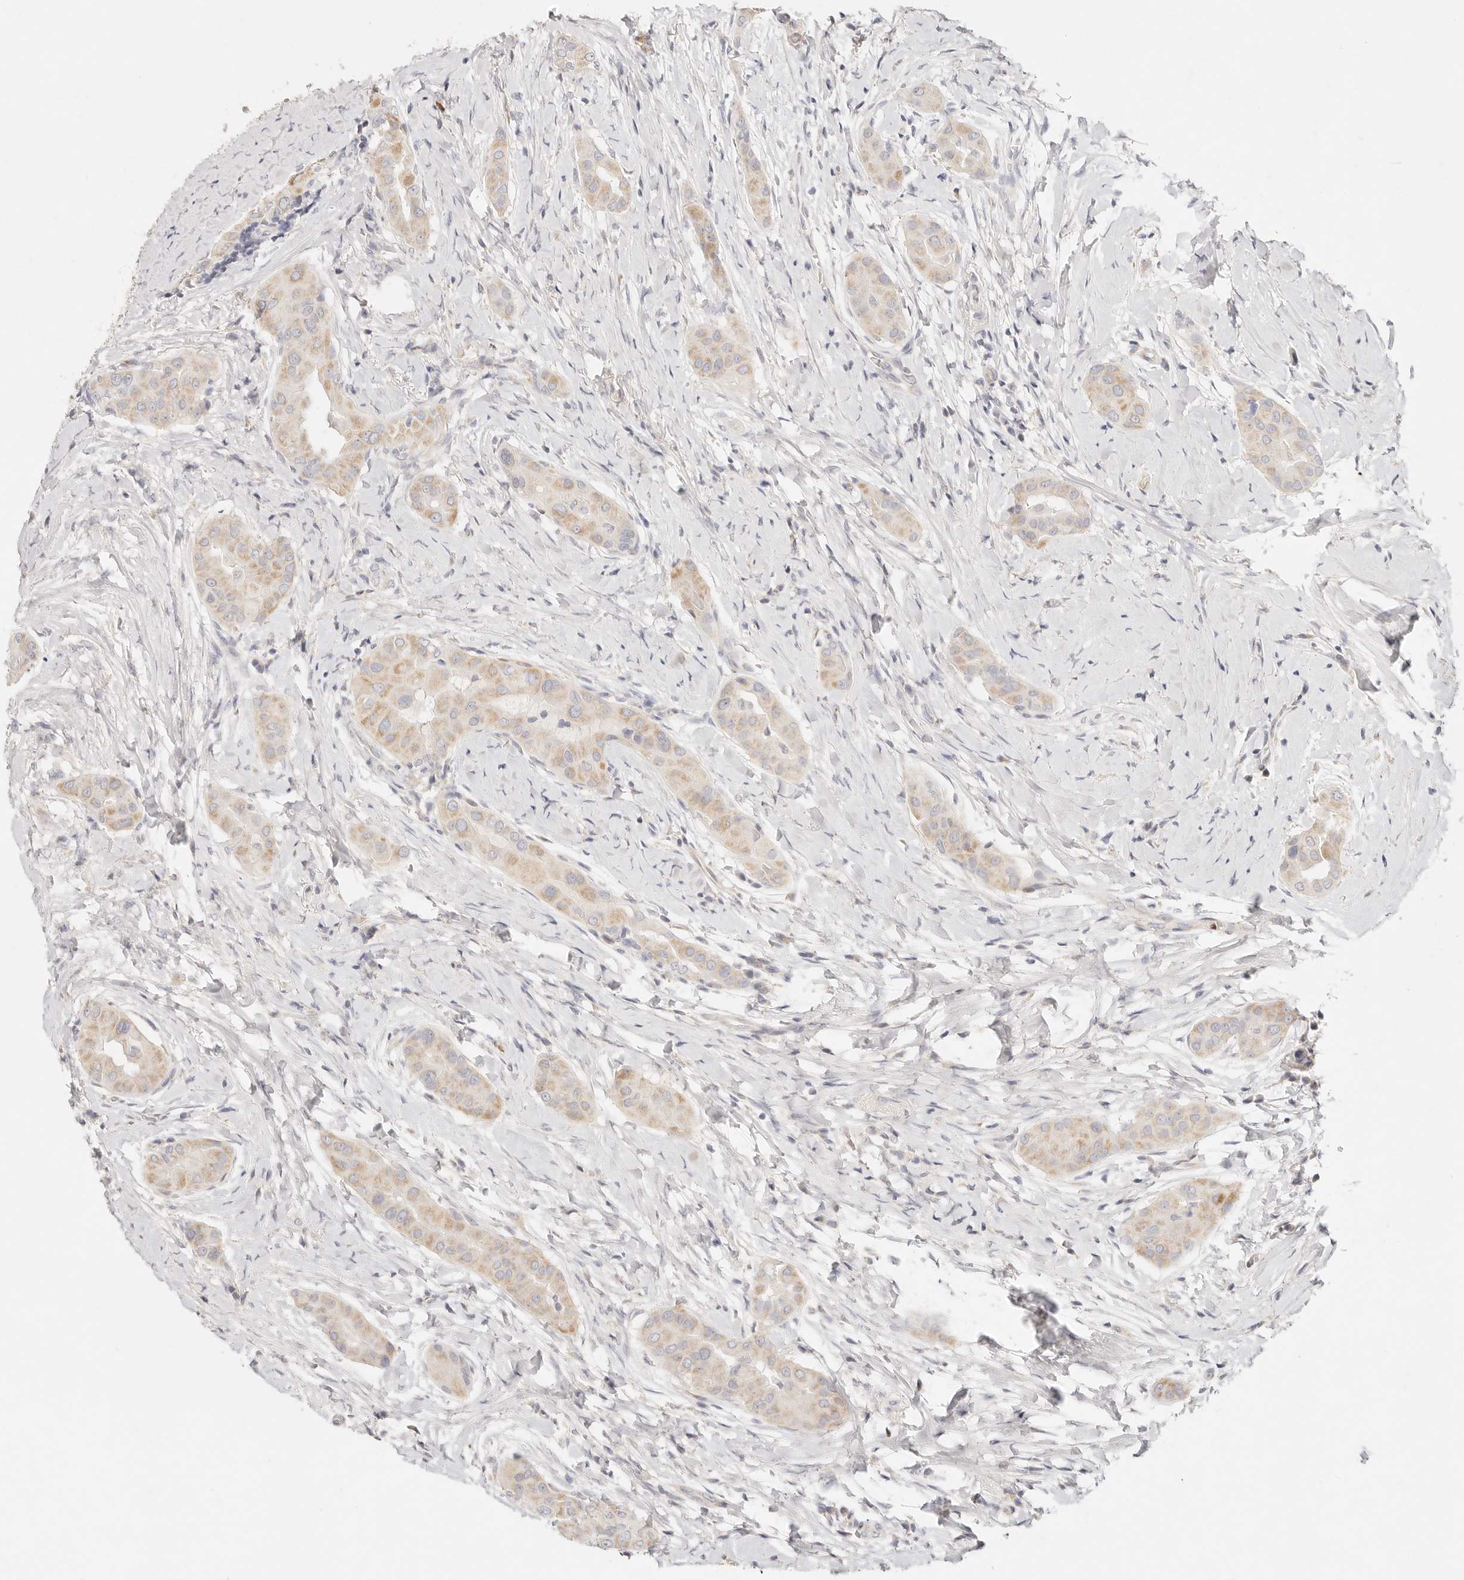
{"staining": {"intensity": "weak", "quantity": ">75%", "location": "cytoplasmic/membranous"}, "tissue": "thyroid cancer", "cell_type": "Tumor cells", "image_type": "cancer", "snomed": [{"axis": "morphology", "description": "Papillary adenocarcinoma, NOS"}, {"axis": "topography", "description": "Thyroid gland"}], "caption": "This image demonstrates IHC staining of human thyroid papillary adenocarcinoma, with low weak cytoplasmic/membranous staining in approximately >75% of tumor cells.", "gene": "GPR156", "patient": {"sex": "male", "age": 33}}